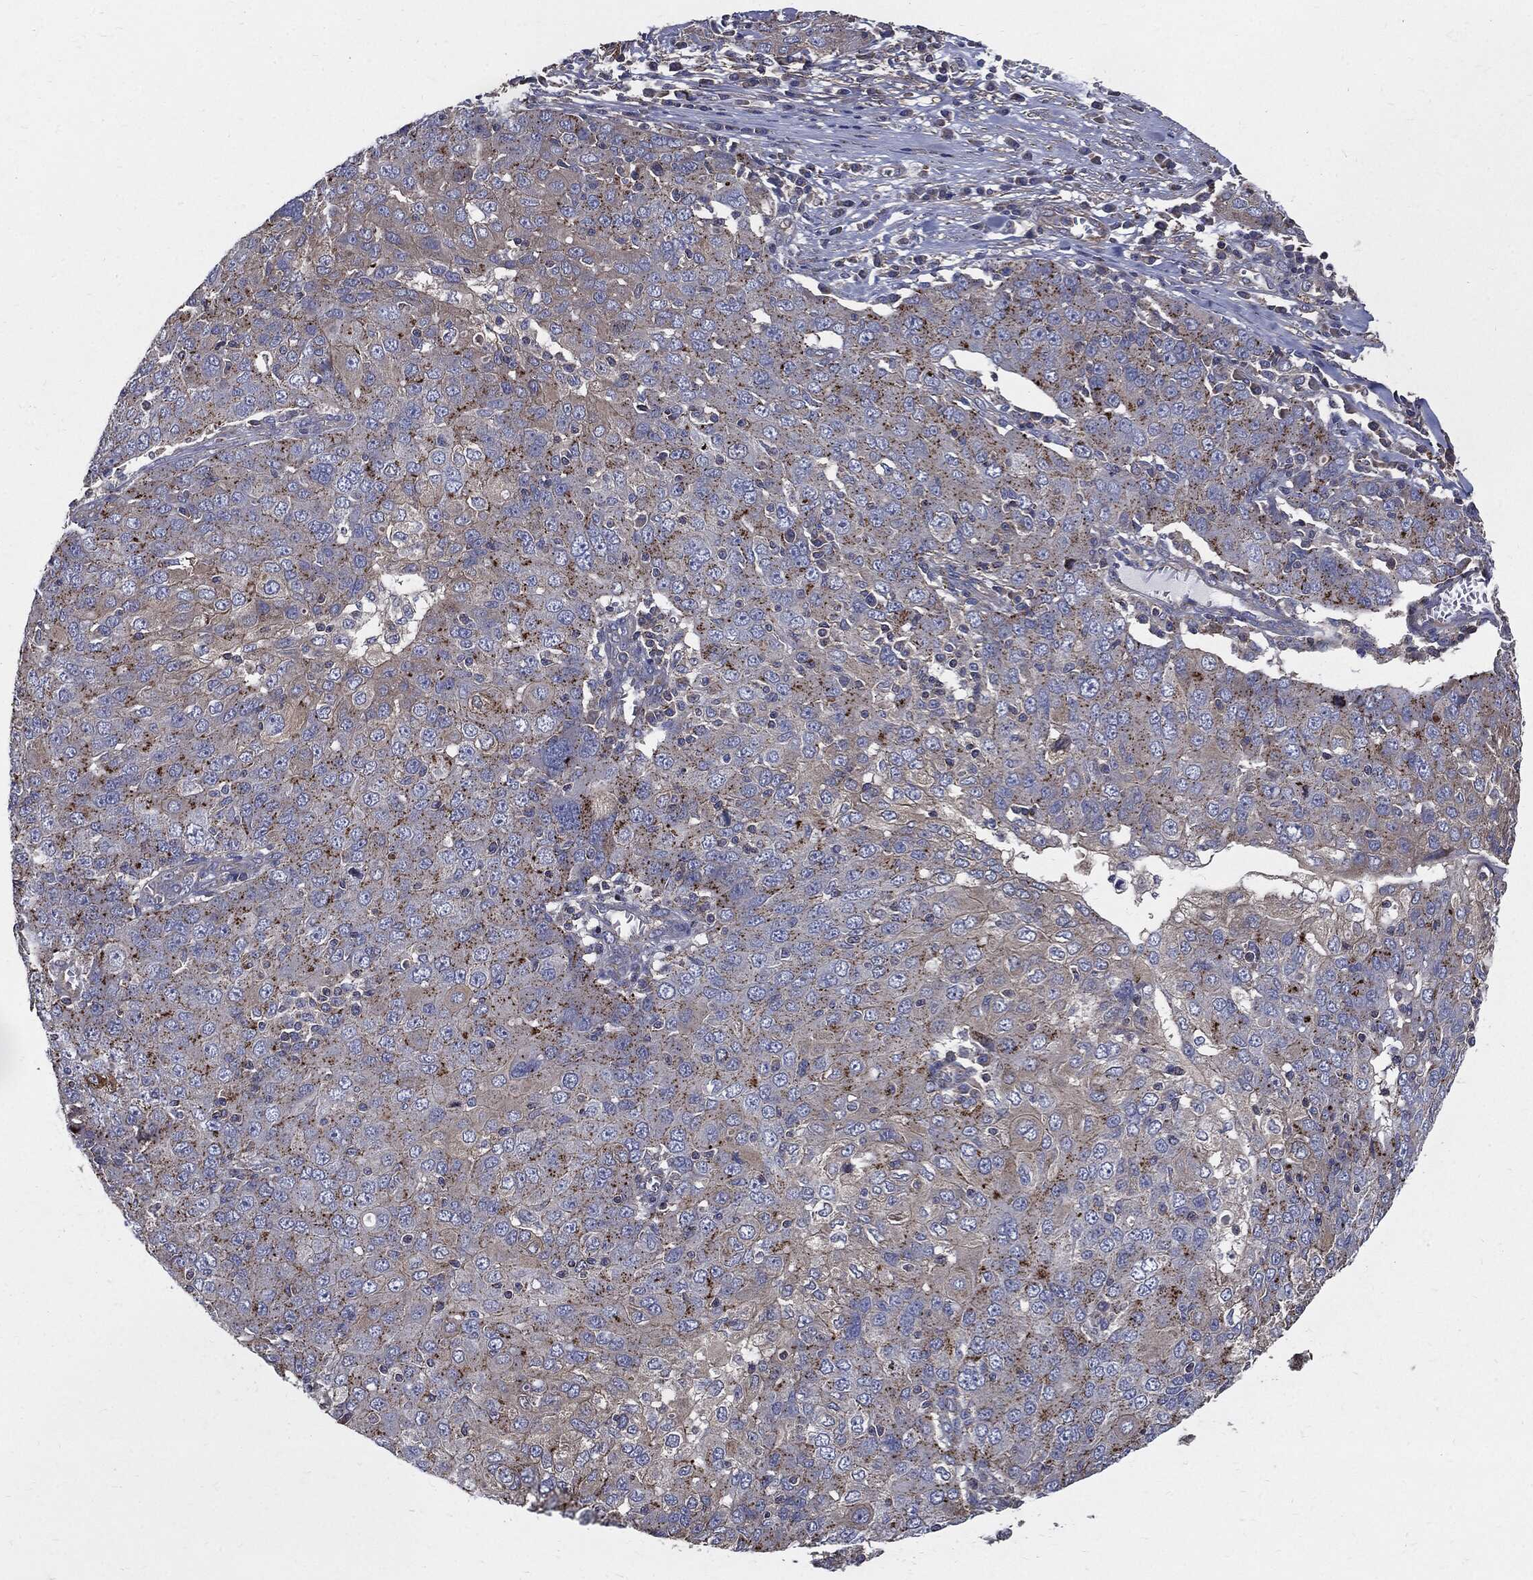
{"staining": {"intensity": "moderate", "quantity": "25%-75%", "location": "cytoplasmic/membranous"}, "tissue": "ovarian cancer", "cell_type": "Tumor cells", "image_type": "cancer", "snomed": [{"axis": "morphology", "description": "Carcinoma, endometroid"}, {"axis": "topography", "description": "Ovary"}], "caption": "The image demonstrates immunohistochemical staining of ovarian cancer (endometroid carcinoma). There is moderate cytoplasmic/membranous staining is seen in about 25%-75% of tumor cells.", "gene": "PDCD6IP", "patient": {"sex": "female", "age": 50}}